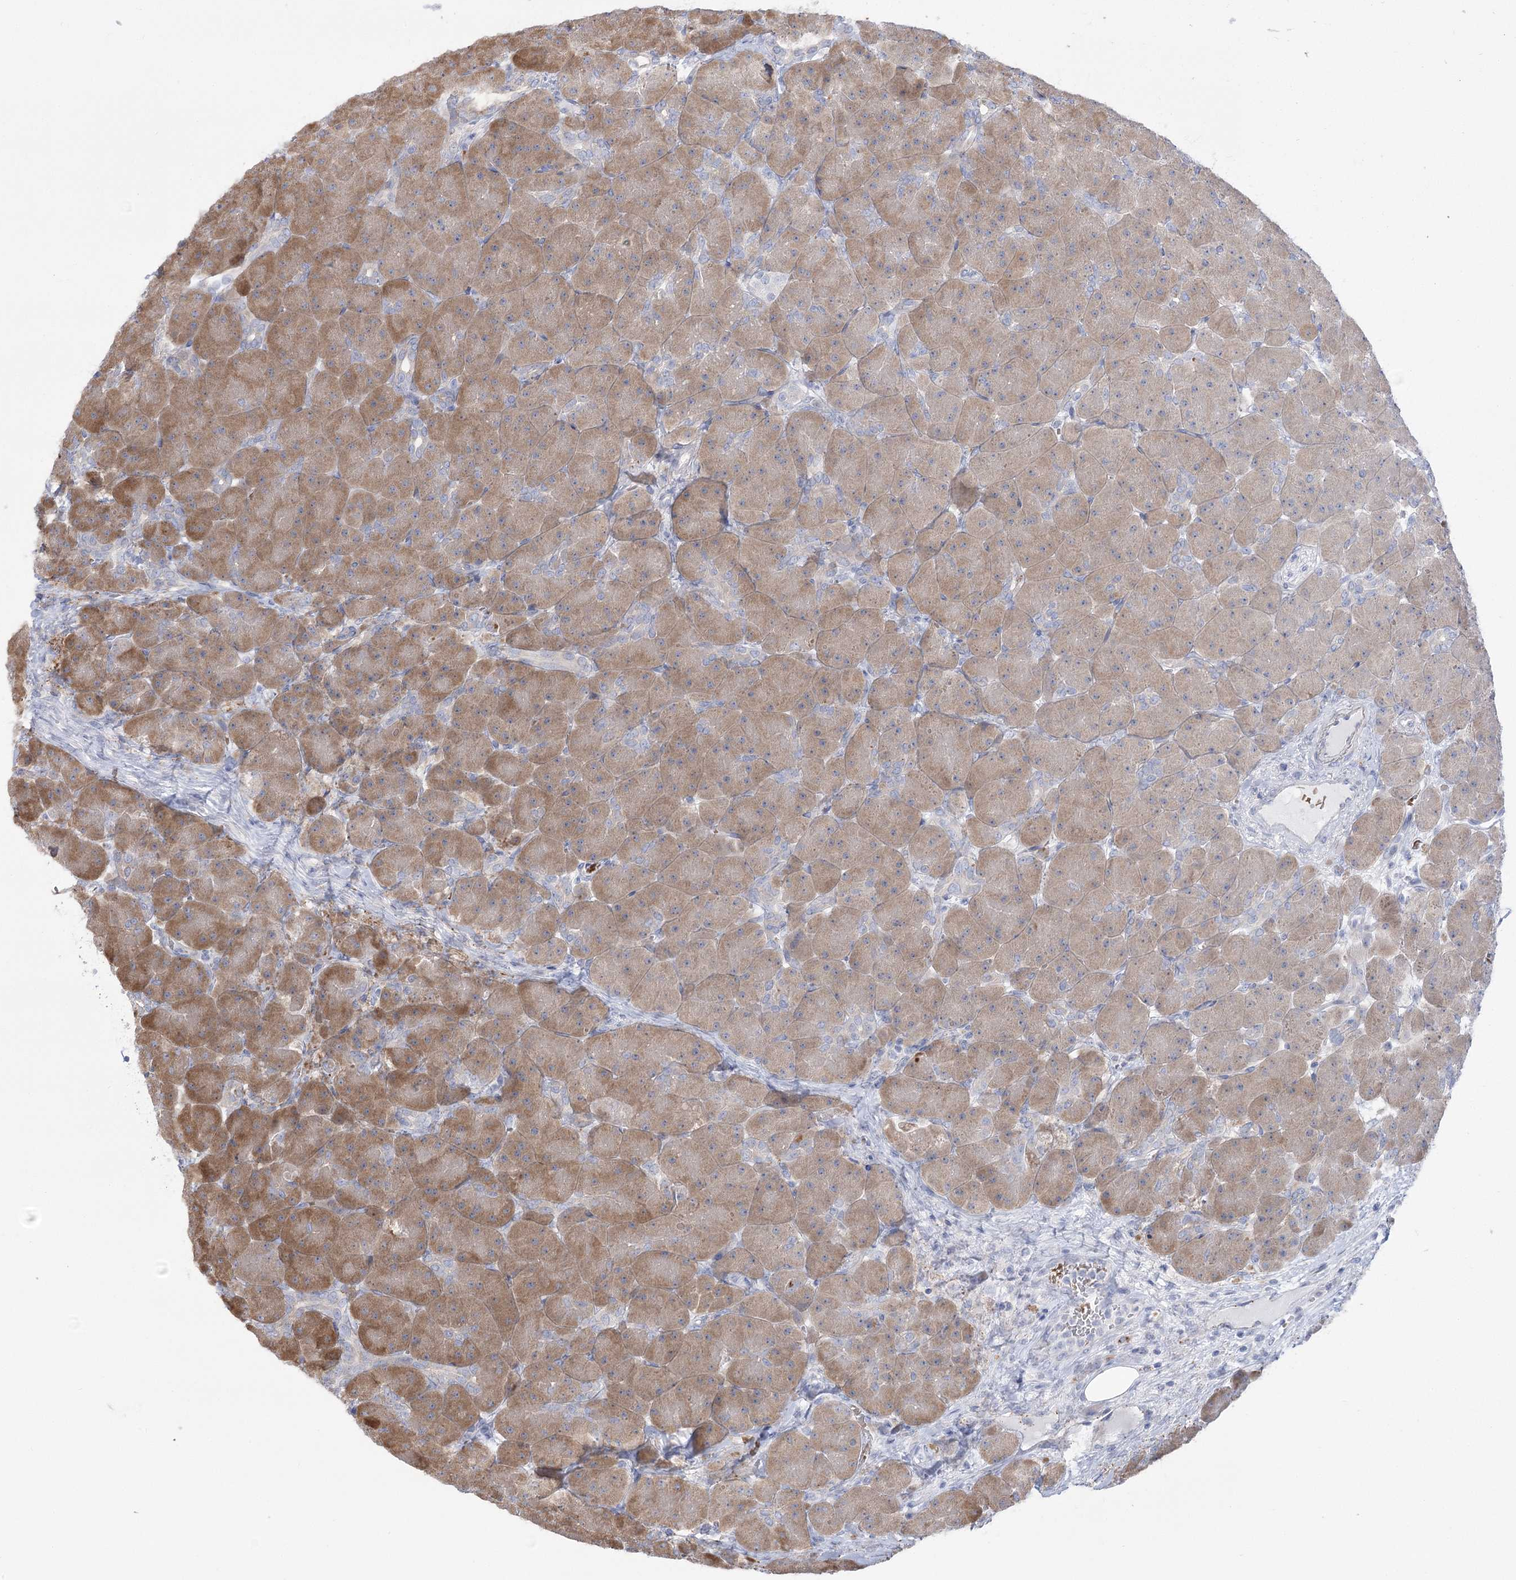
{"staining": {"intensity": "moderate", "quantity": ">75%", "location": "cytoplasmic/membranous"}, "tissue": "pancreas", "cell_type": "Exocrine glandular cells", "image_type": "normal", "snomed": [{"axis": "morphology", "description": "Normal tissue, NOS"}, {"axis": "topography", "description": "Pancreas"}], "caption": "This is a micrograph of IHC staining of normal pancreas, which shows moderate positivity in the cytoplasmic/membranous of exocrine glandular cells.", "gene": "SIAE", "patient": {"sex": "male", "age": 66}}